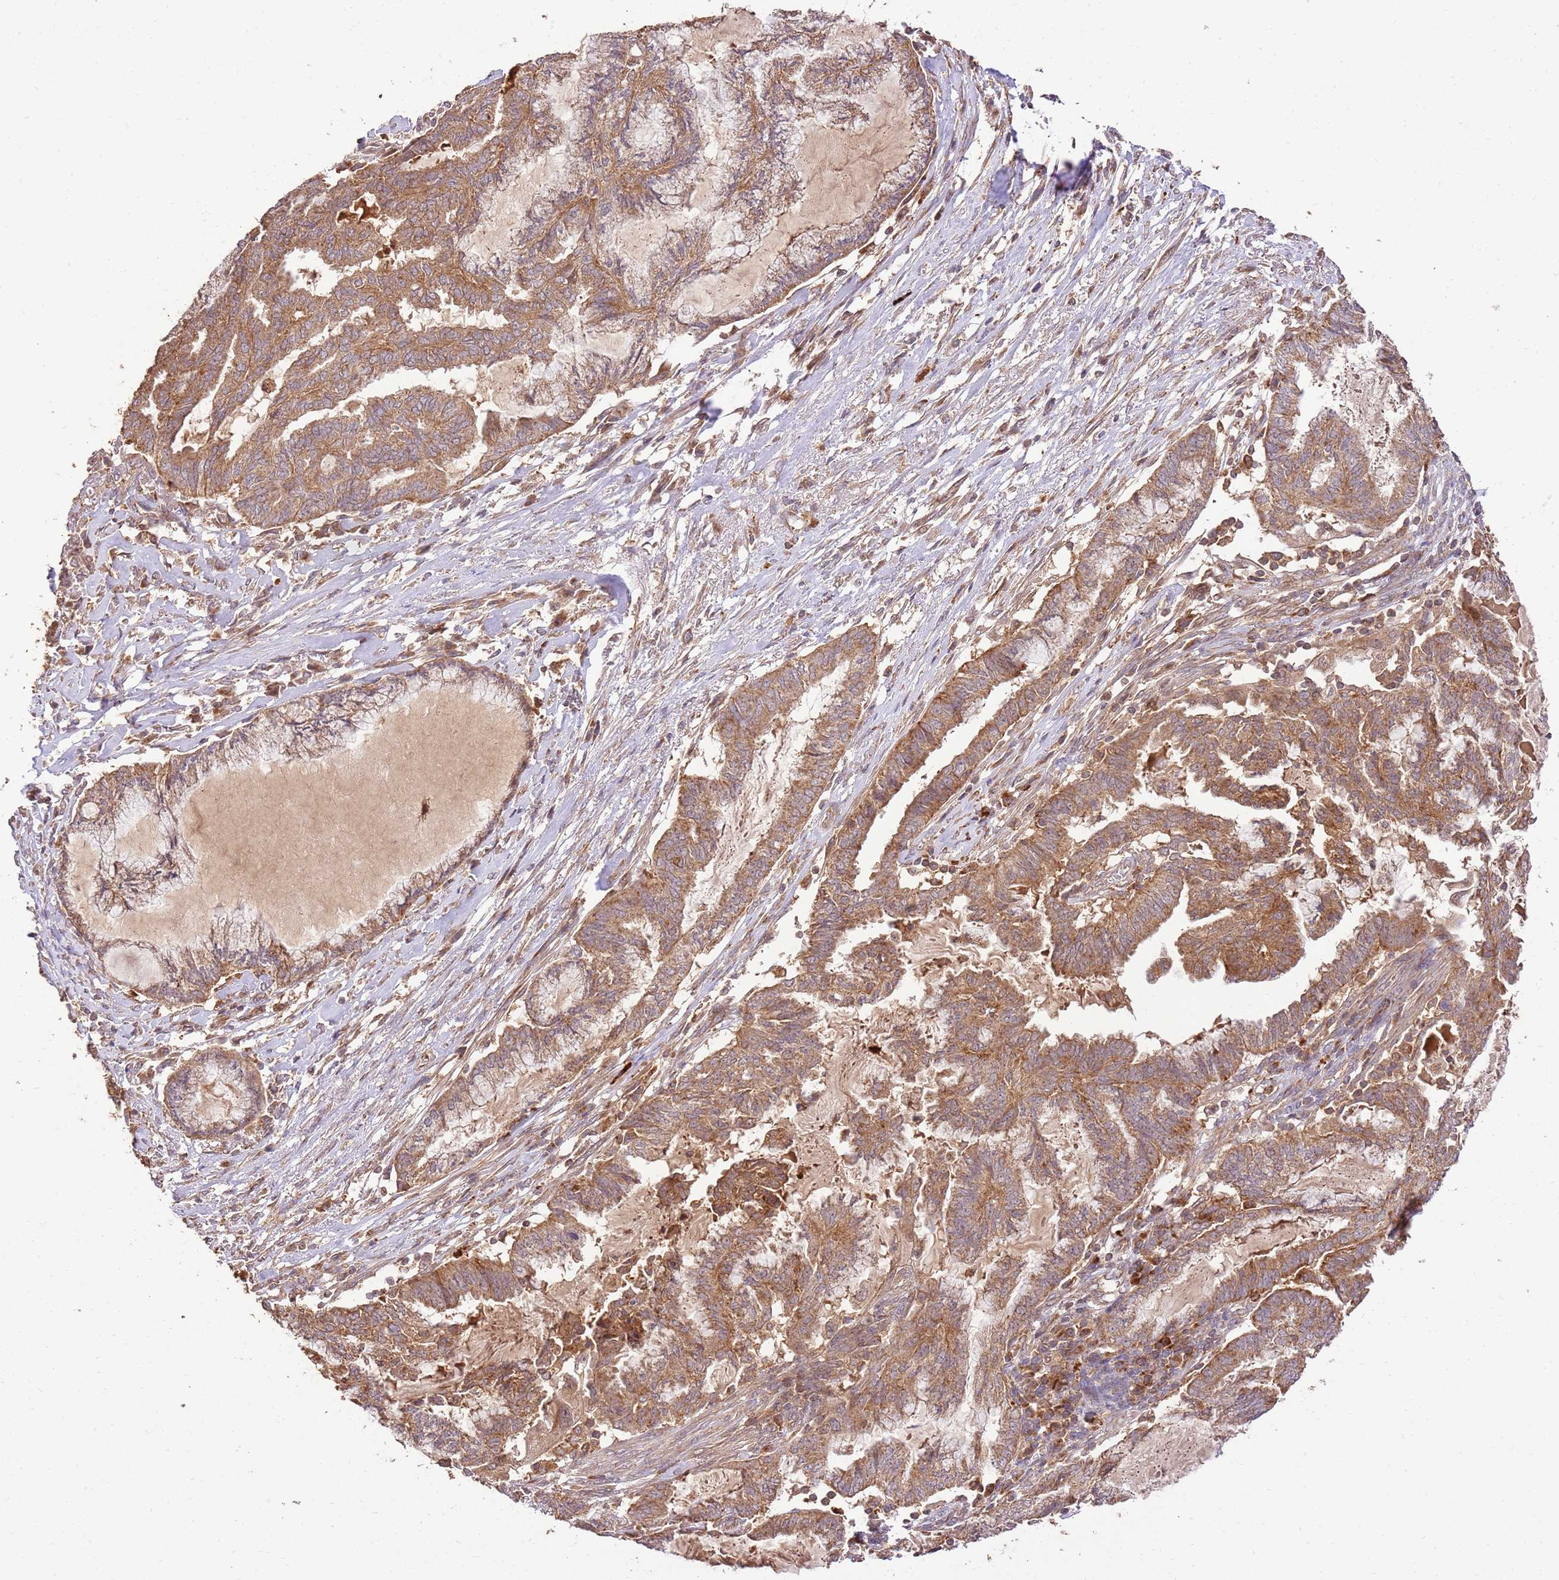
{"staining": {"intensity": "moderate", "quantity": ">75%", "location": "cytoplasmic/membranous"}, "tissue": "endometrial cancer", "cell_type": "Tumor cells", "image_type": "cancer", "snomed": [{"axis": "morphology", "description": "Adenocarcinoma, NOS"}, {"axis": "topography", "description": "Endometrium"}], "caption": "Immunohistochemistry of human endometrial cancer (adenocarcinoma) exhibits medium levels of moderate cytoplasmic/membranous expression in about >75% of tumor cells.", "gene": "LRRC28", "patient": {"sex": "female", "age": 86}}